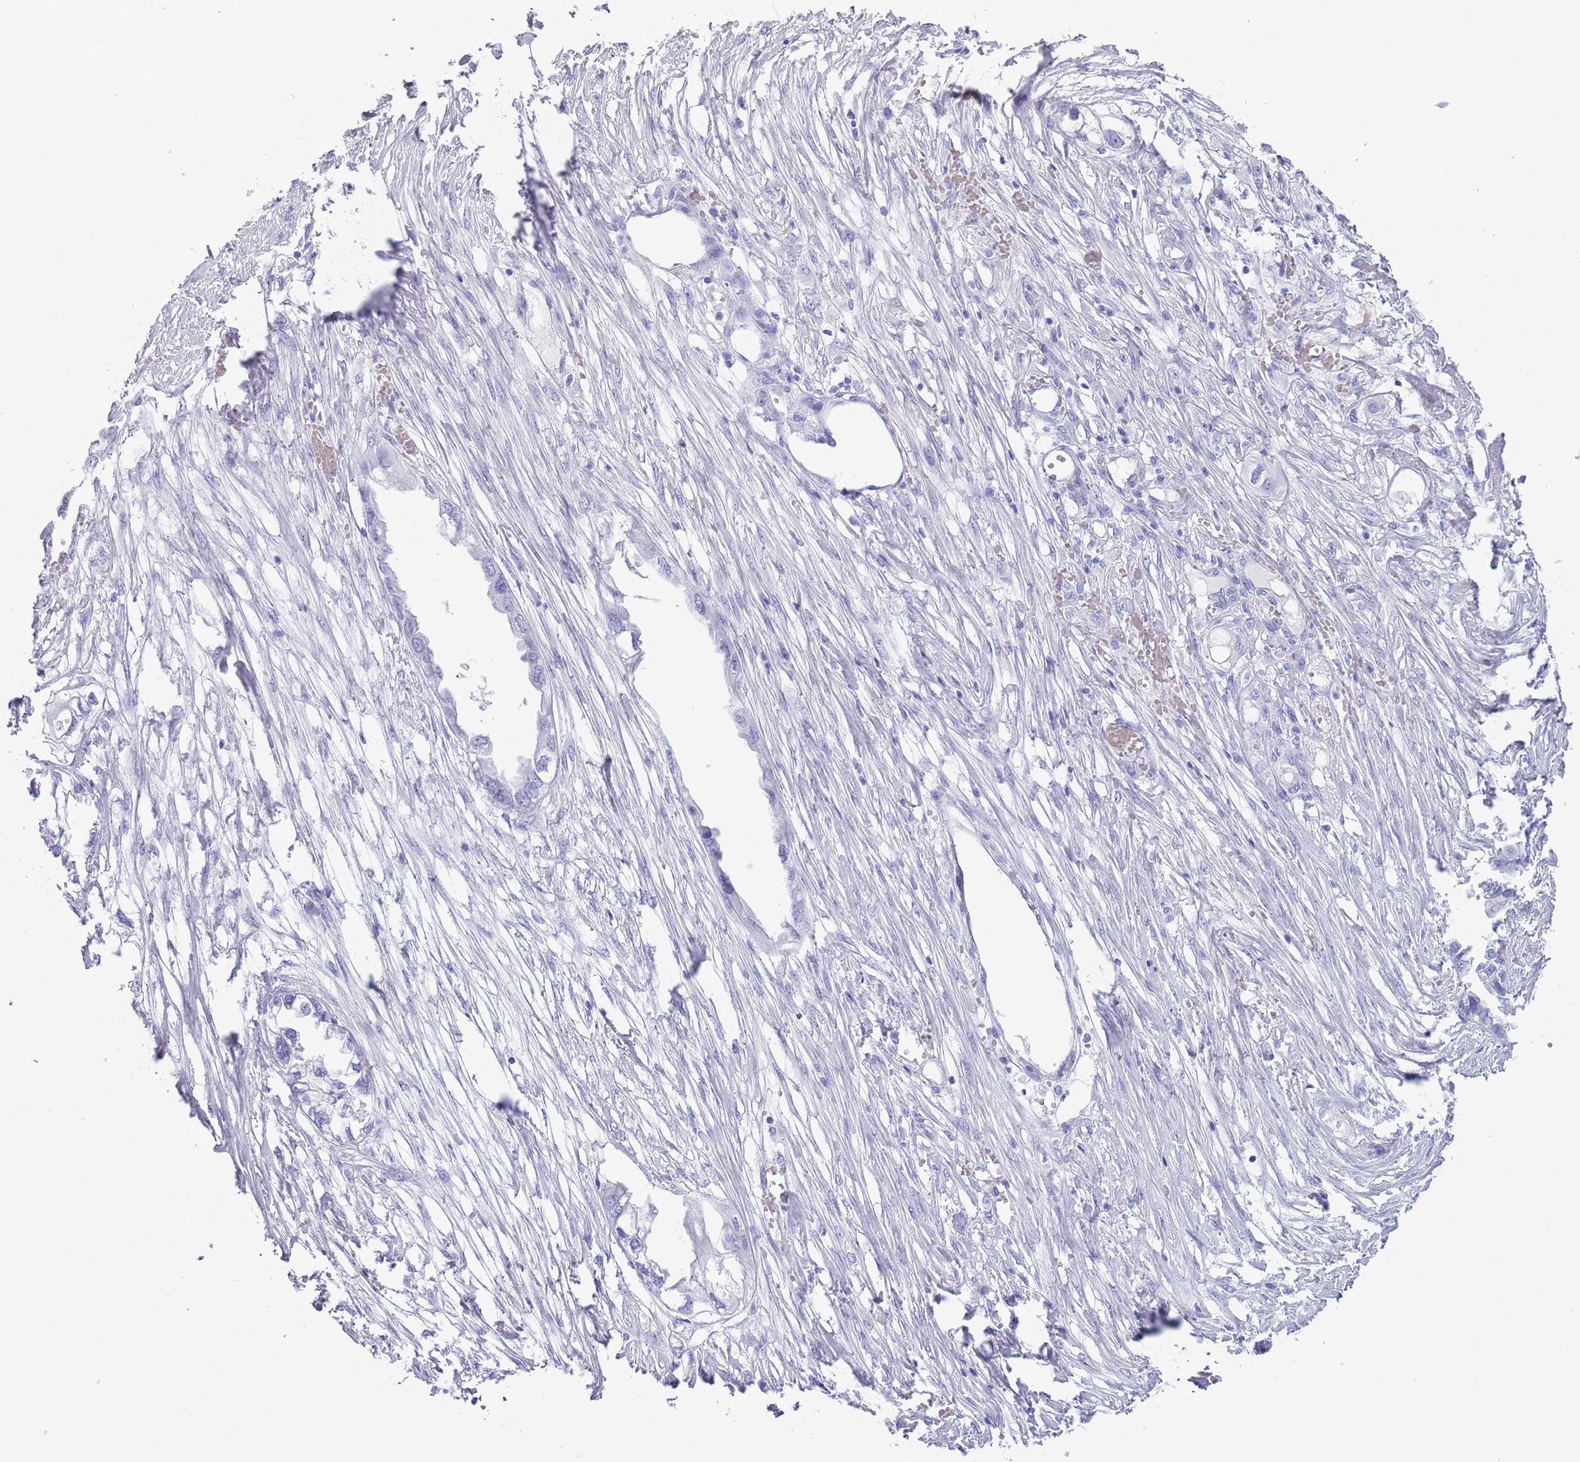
{"staining": {"intensity": "negative", "quantity": "none", "location": "none"}, "tissue": "endometrial cancer", "cell_type": "Tumor cells", "image_type": "cancer", "snomed": [{"axis": "morphology", "description": "Adenocarcinoma, NOS"}, {"axis": "morphology", "description": "Adenocarcinoma, metastatic, NOS"}, {"axis": "topography", "description": "Adipose tissue"}, {"axis": "topography", "description": "Endometrium"}], "caption": "IHC micrograph of neoplastic tissue: endometrial cancer (adenocarcinoma) stained with DAB (3,3'-diaminobenzidine) reveals no significant protein positivity in tumor cells. The staining was performed using DAB (3,3'-diaminobenzidine) to visualize the protein expression in brown, while the nuclei were stained in blue with hematoxylin (Magnification: 20x).", "gene": "LY6G5B", "patient": {"sex": "female", "age": 67}}